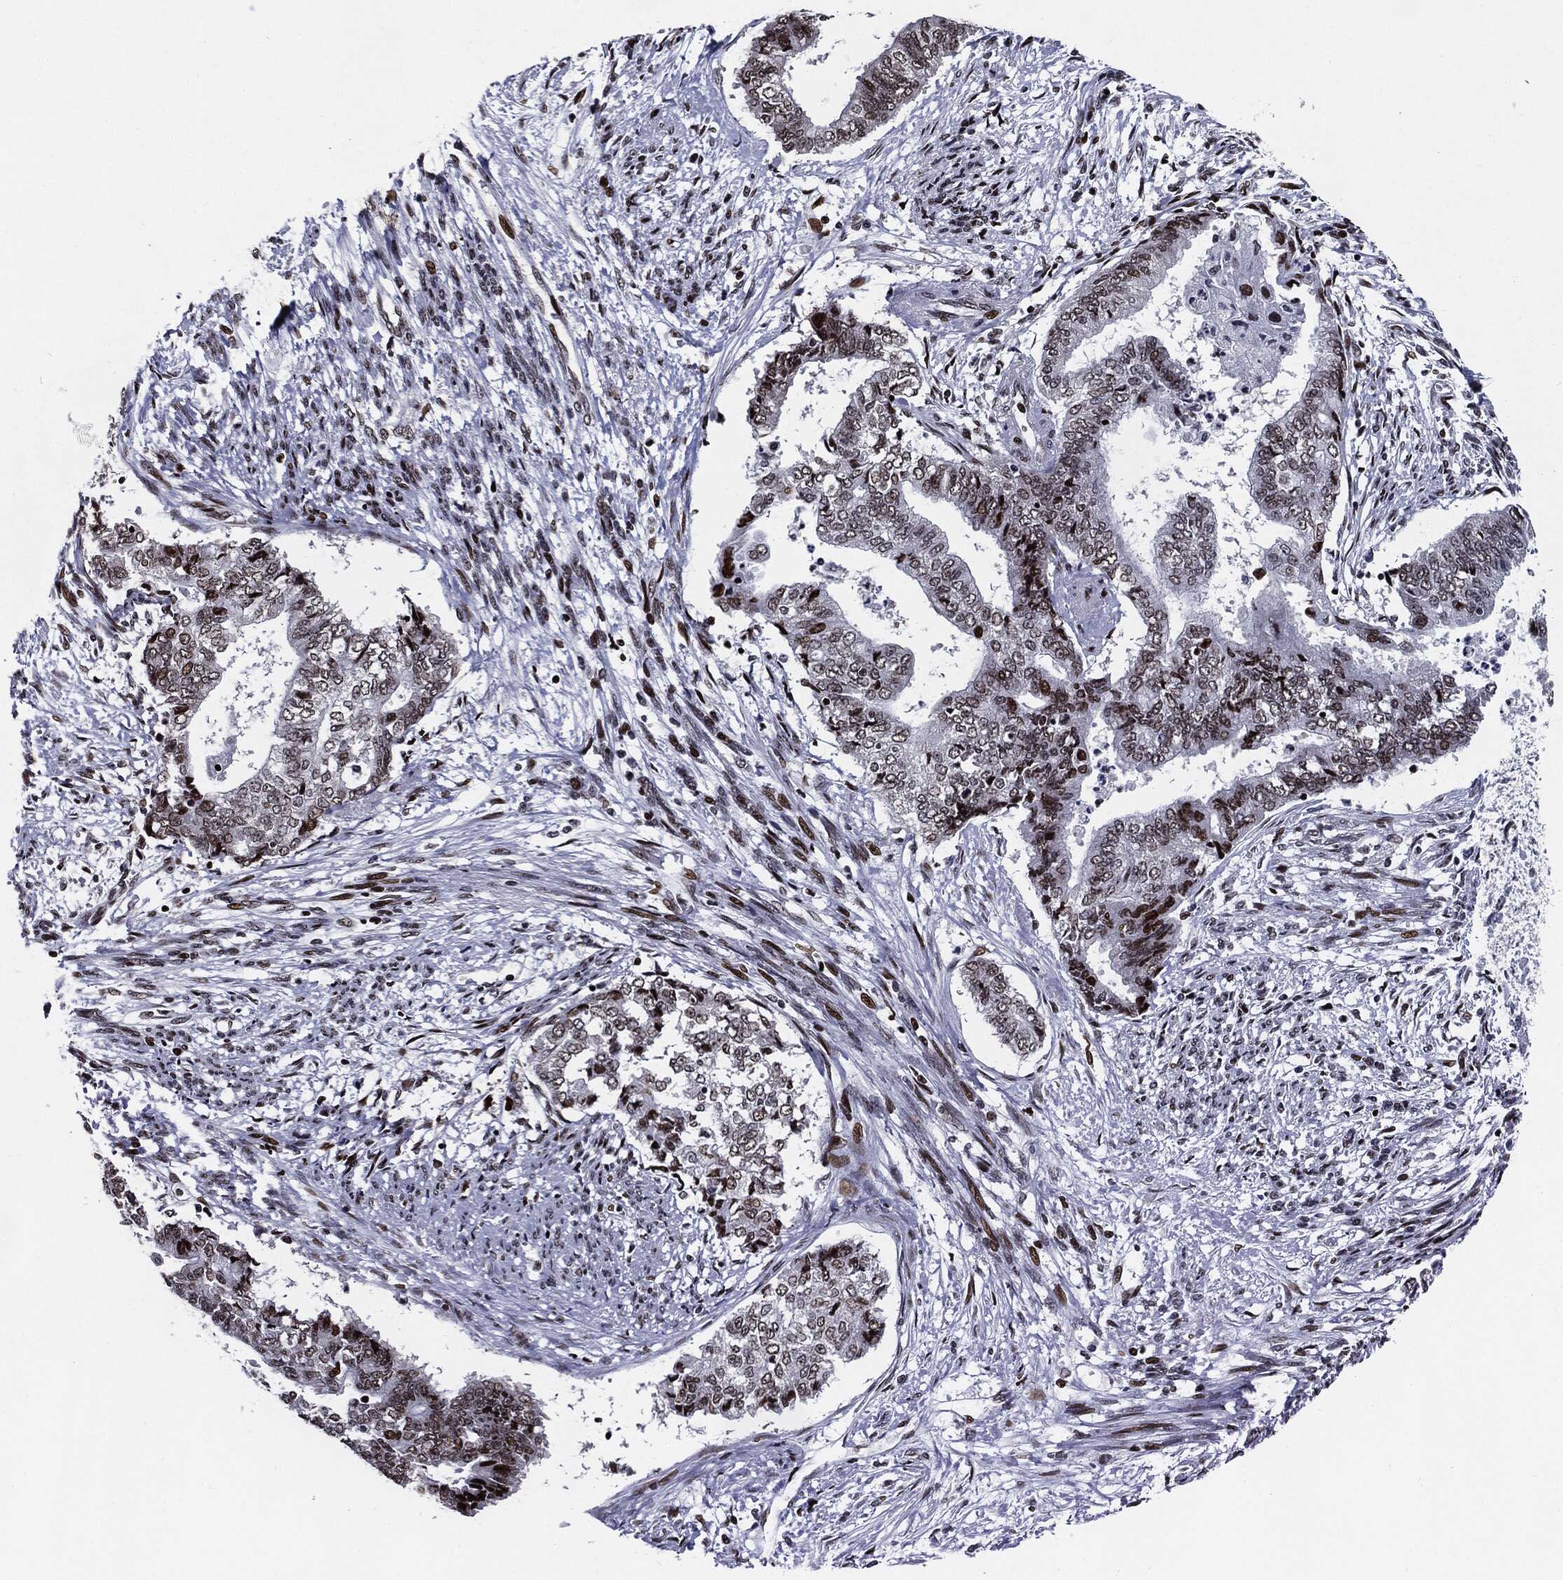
{"staining": {"intensity": "moderate", "quantity": "25%-75%", "location": "nuclear"}, "tissue": "endometrial cancer", "cell_type": "Tumor cells", "image_type": "cancer", "snomed": [{"axis": "morphology", "description": "Adenocarcinoma, NOS"}, {"axis": "topography", "description": "Endometrium"}], "caption": "Adenocarcinoma (endometrial) stained with a protein marker reveals moderate staining in tumor cells.", "gene": "ZFP91", "patient": {"sex": "female", "age": 65}}